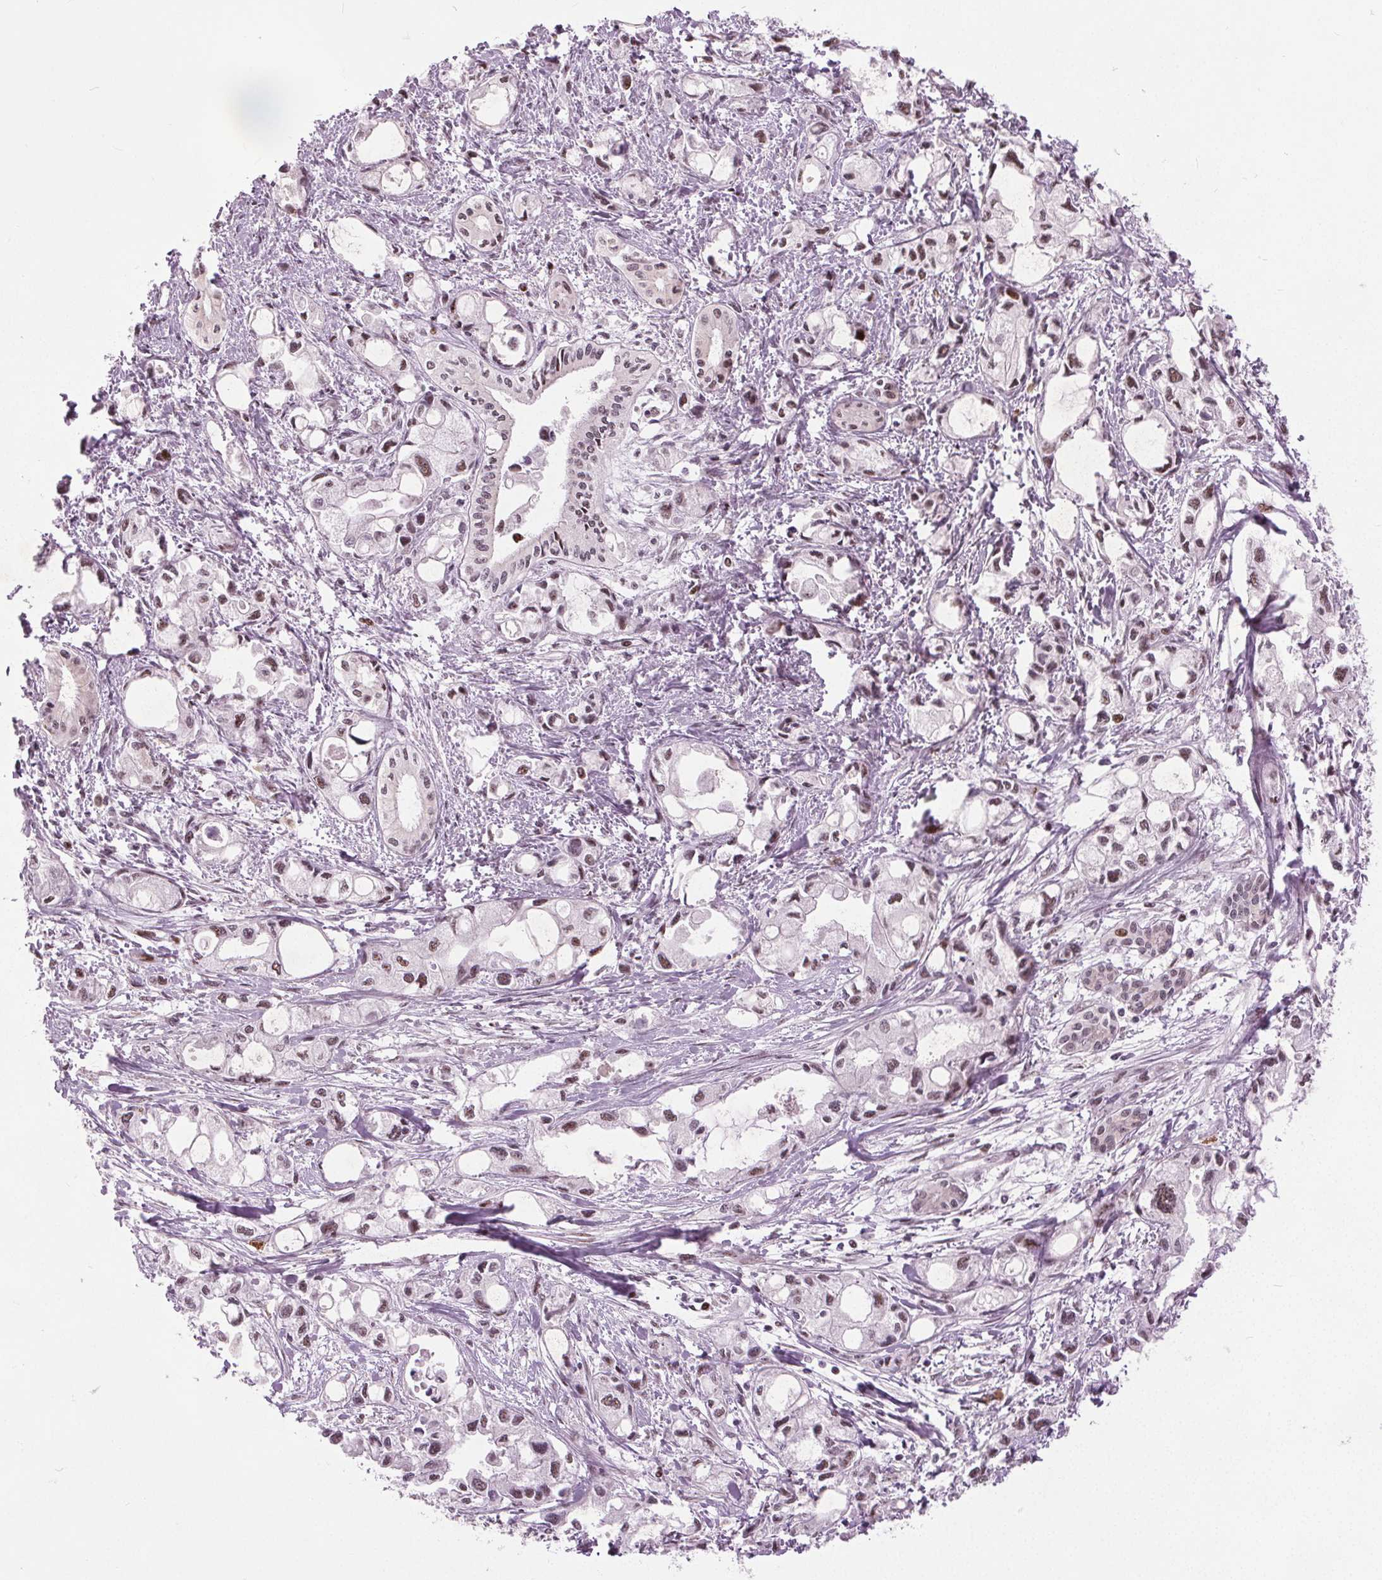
{"staining": {"intensity": "moderate", "quantity": "25%-75%", "location": "nuclear"}, "tissue": "pancreatic cancer", "cell_type": "Tumor cells", "image_type": "cancer", "snomed": [{"axis": "morphology", "description": "Adenocarcinoma, NOS"}, {"axis": "topography", "description": "Pancreas"}], "caption": "Pancreatic cancer stained with DAB (3,3'-diaminobenzidine) immunohistochemistry (IHC) reveals medium levels of moderate nuclear positivity in about 25%-75% of tumor cells.", "gene": "TTC34", "patient": {"sex": "female", "age": 61}}